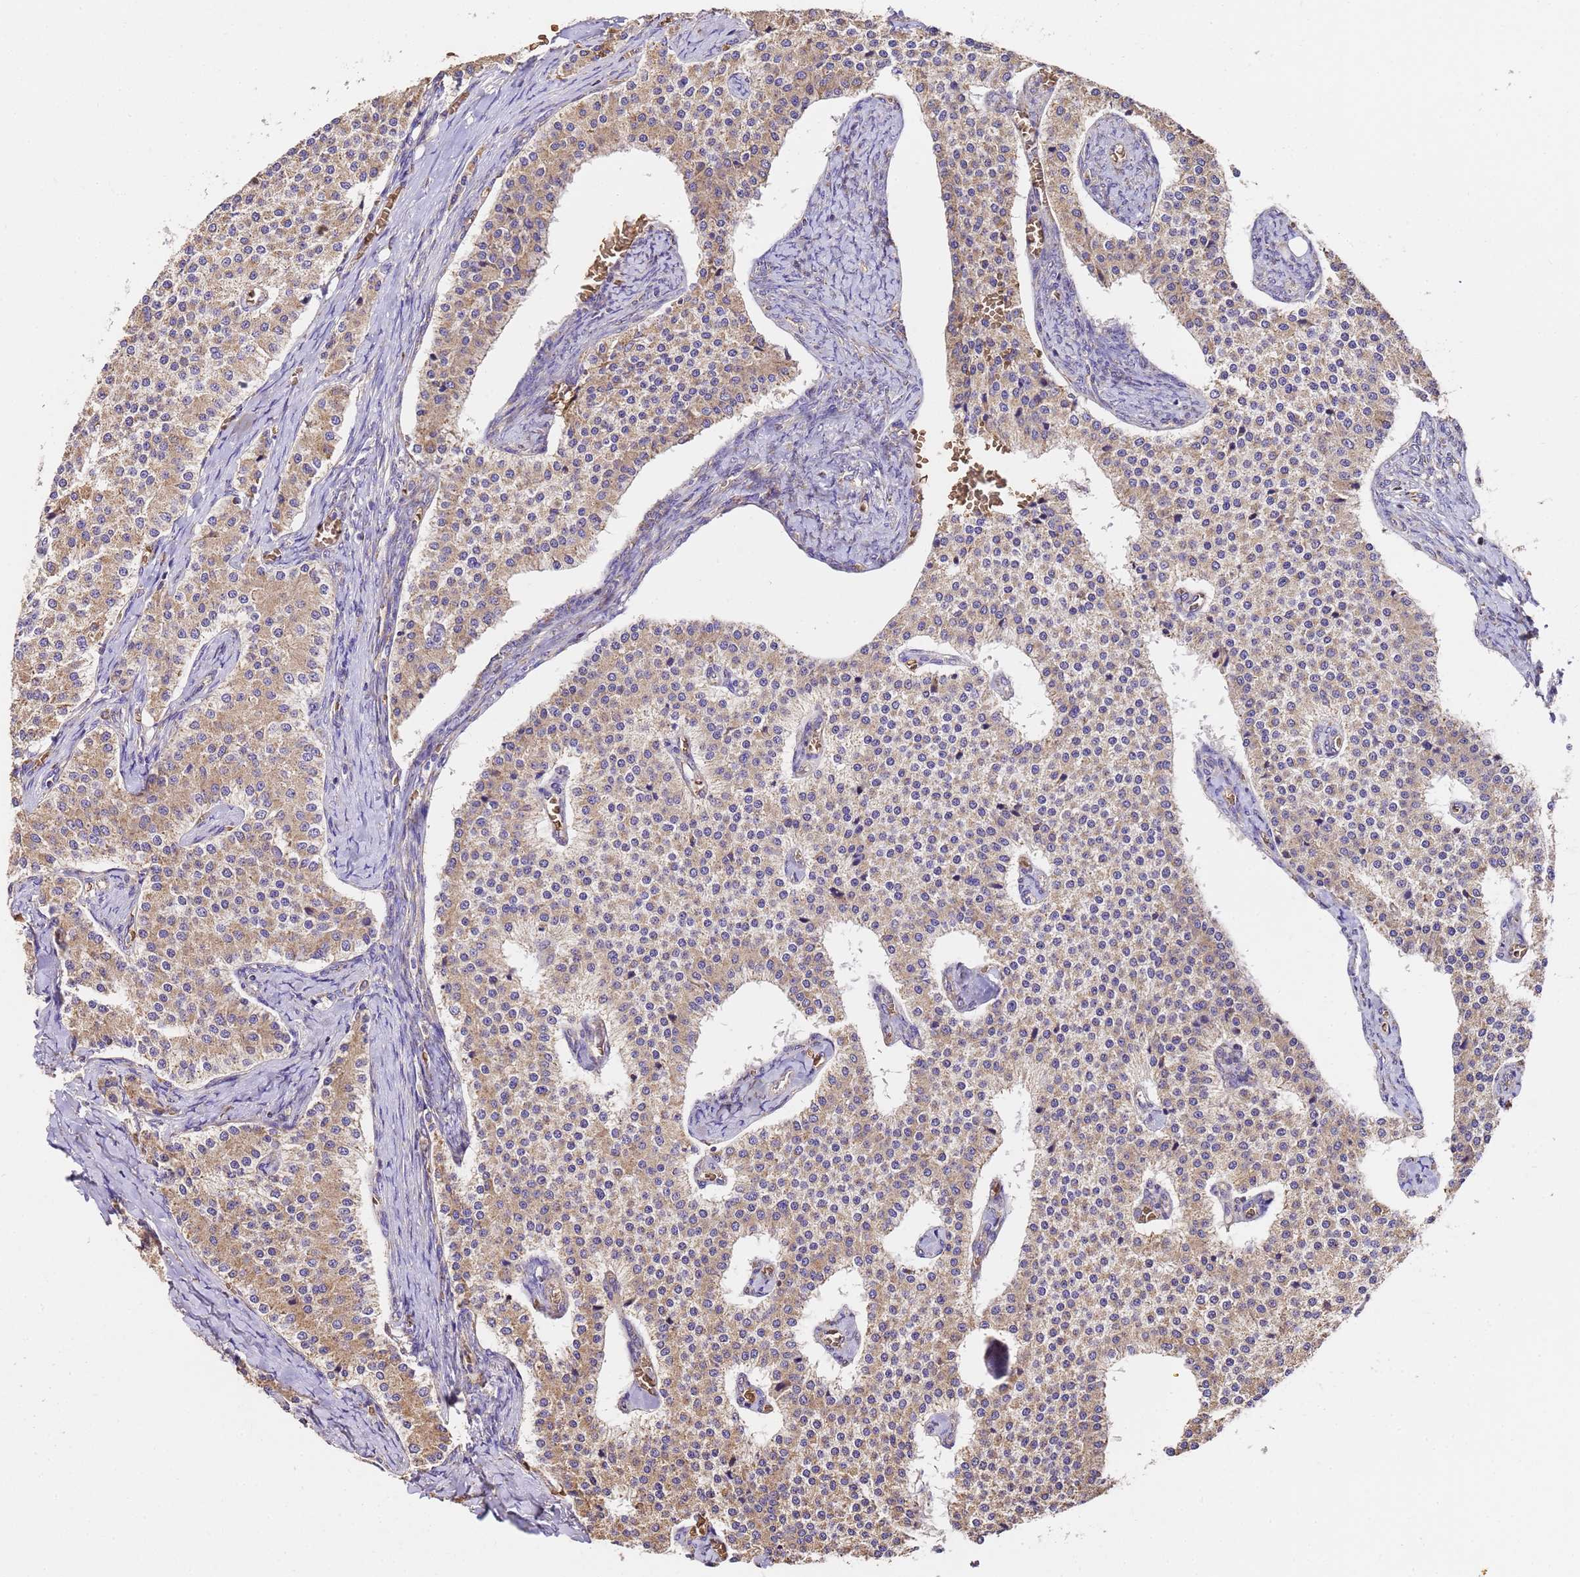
{"staining": {"intensity": "moderate", "quantity": ">75%", "location": "cytoplasmic/membranous"}, "tissue": "carcinoid", "cell_type": "Tumor cells", "image_type": "cancer", "snomed": [{"axis": "morphology", "description": "Carcinoid, malignant, NOS"}, {"axis": "topography", "description": "Colon"}], "caption": "Malignant carcinoid tissue displays moderate cytoplasmic/membranous positivity in approximately >75% of tumor cells", "gene": "LRRIQ1", "patient": {"sex": "female", "age": 52}}